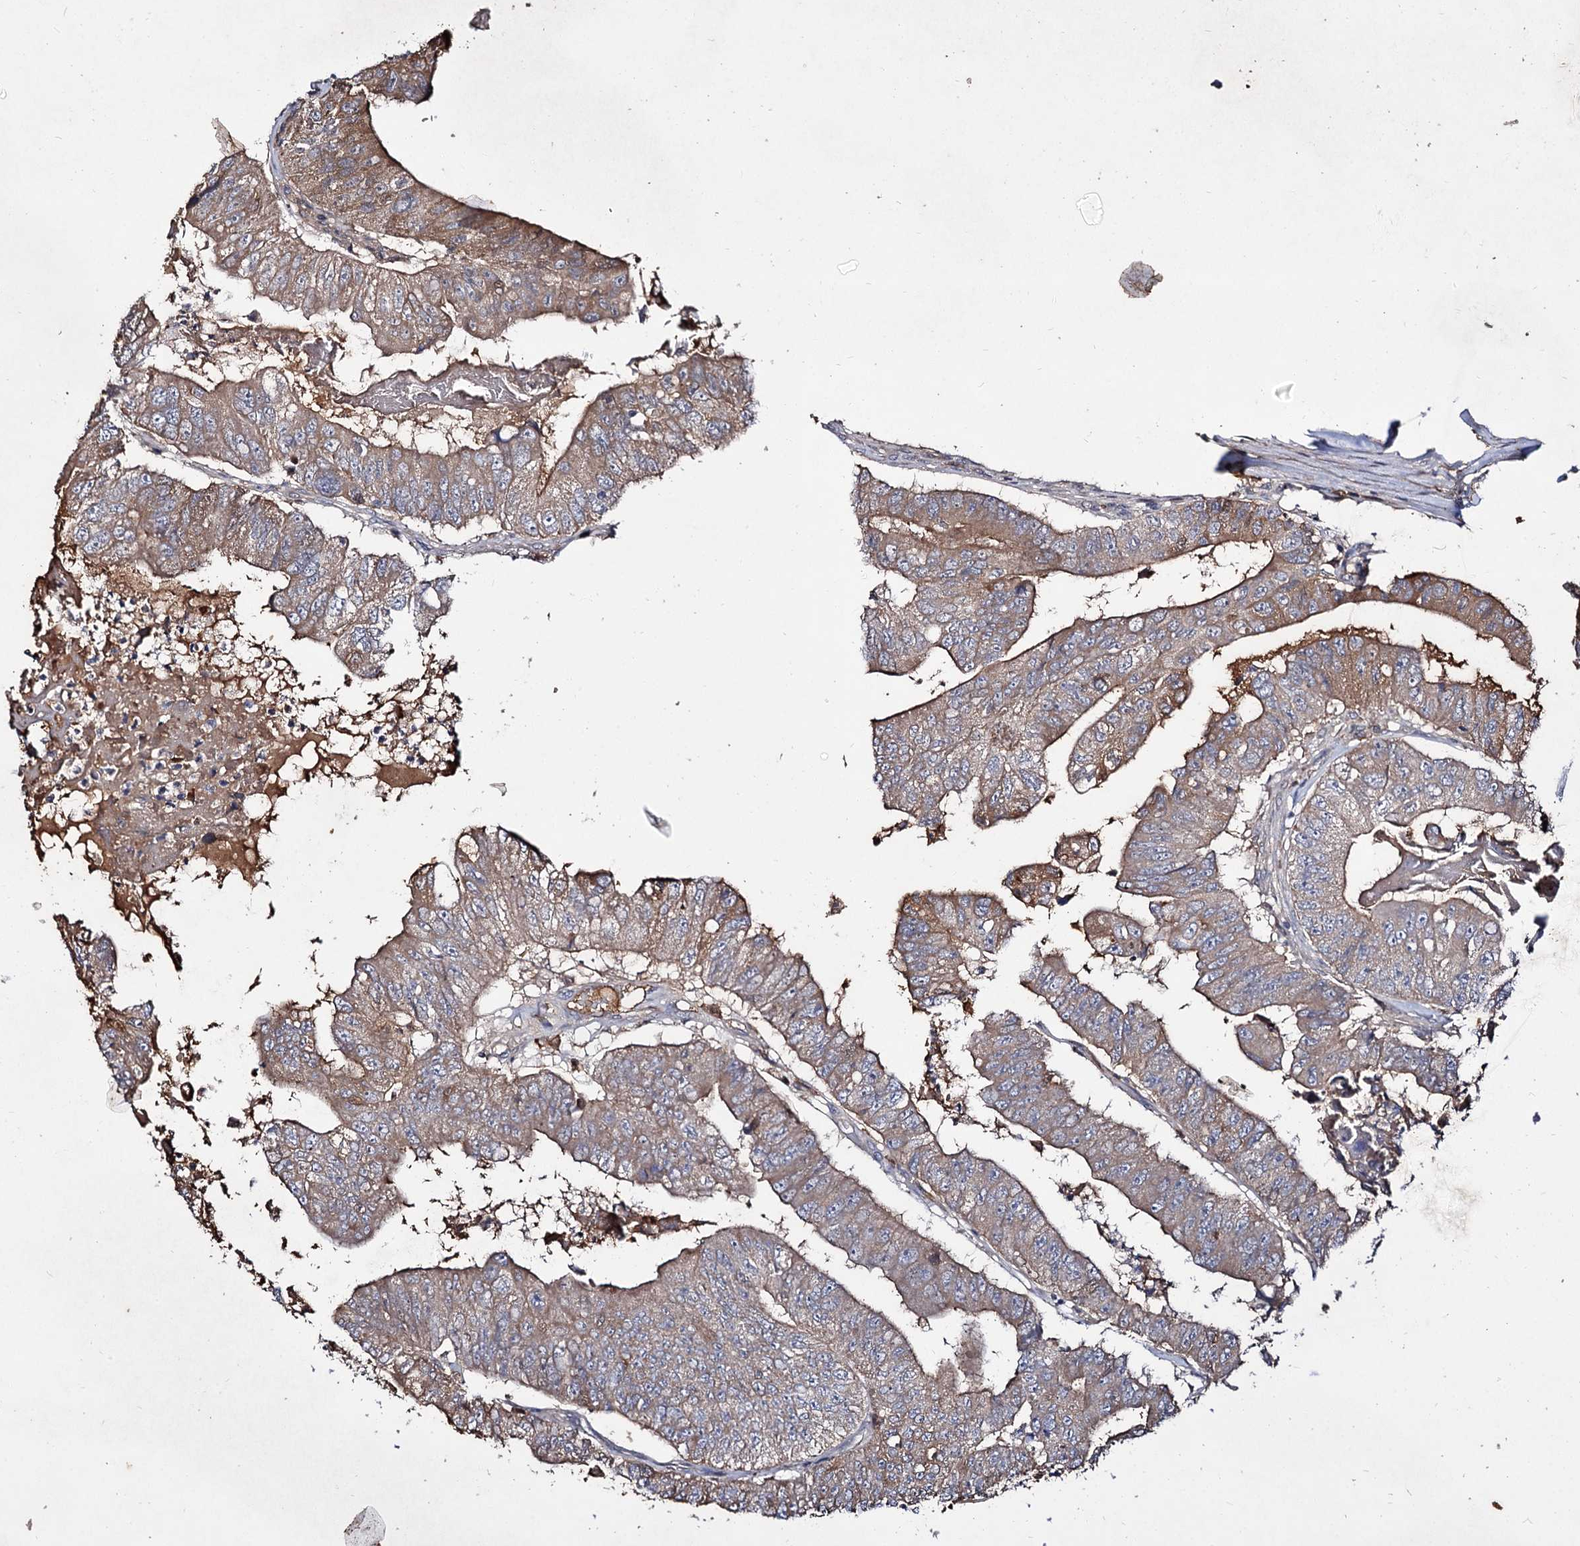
{"staining": {"intensity": "moderate", "quantity": ">75%", "location": "cytoplasmic/membranous"}, "tissue": "colorectal cancer", "cell_type": "Tumor cells", "image_type": "cancer", "snomed": [{"axis": "morphology", "description": "Adenocarcinoma, NOS"}, {"axis": "topography", "description": "Colon"}], "caption": "Brown immunohistochemical staining in colorectal cancer reveals moderate cytoplasmic/membranous staining in approximately >75% of tumor cells.", "gene": "ARFIP2", "patient": {"sex": "female", "age": 67}}